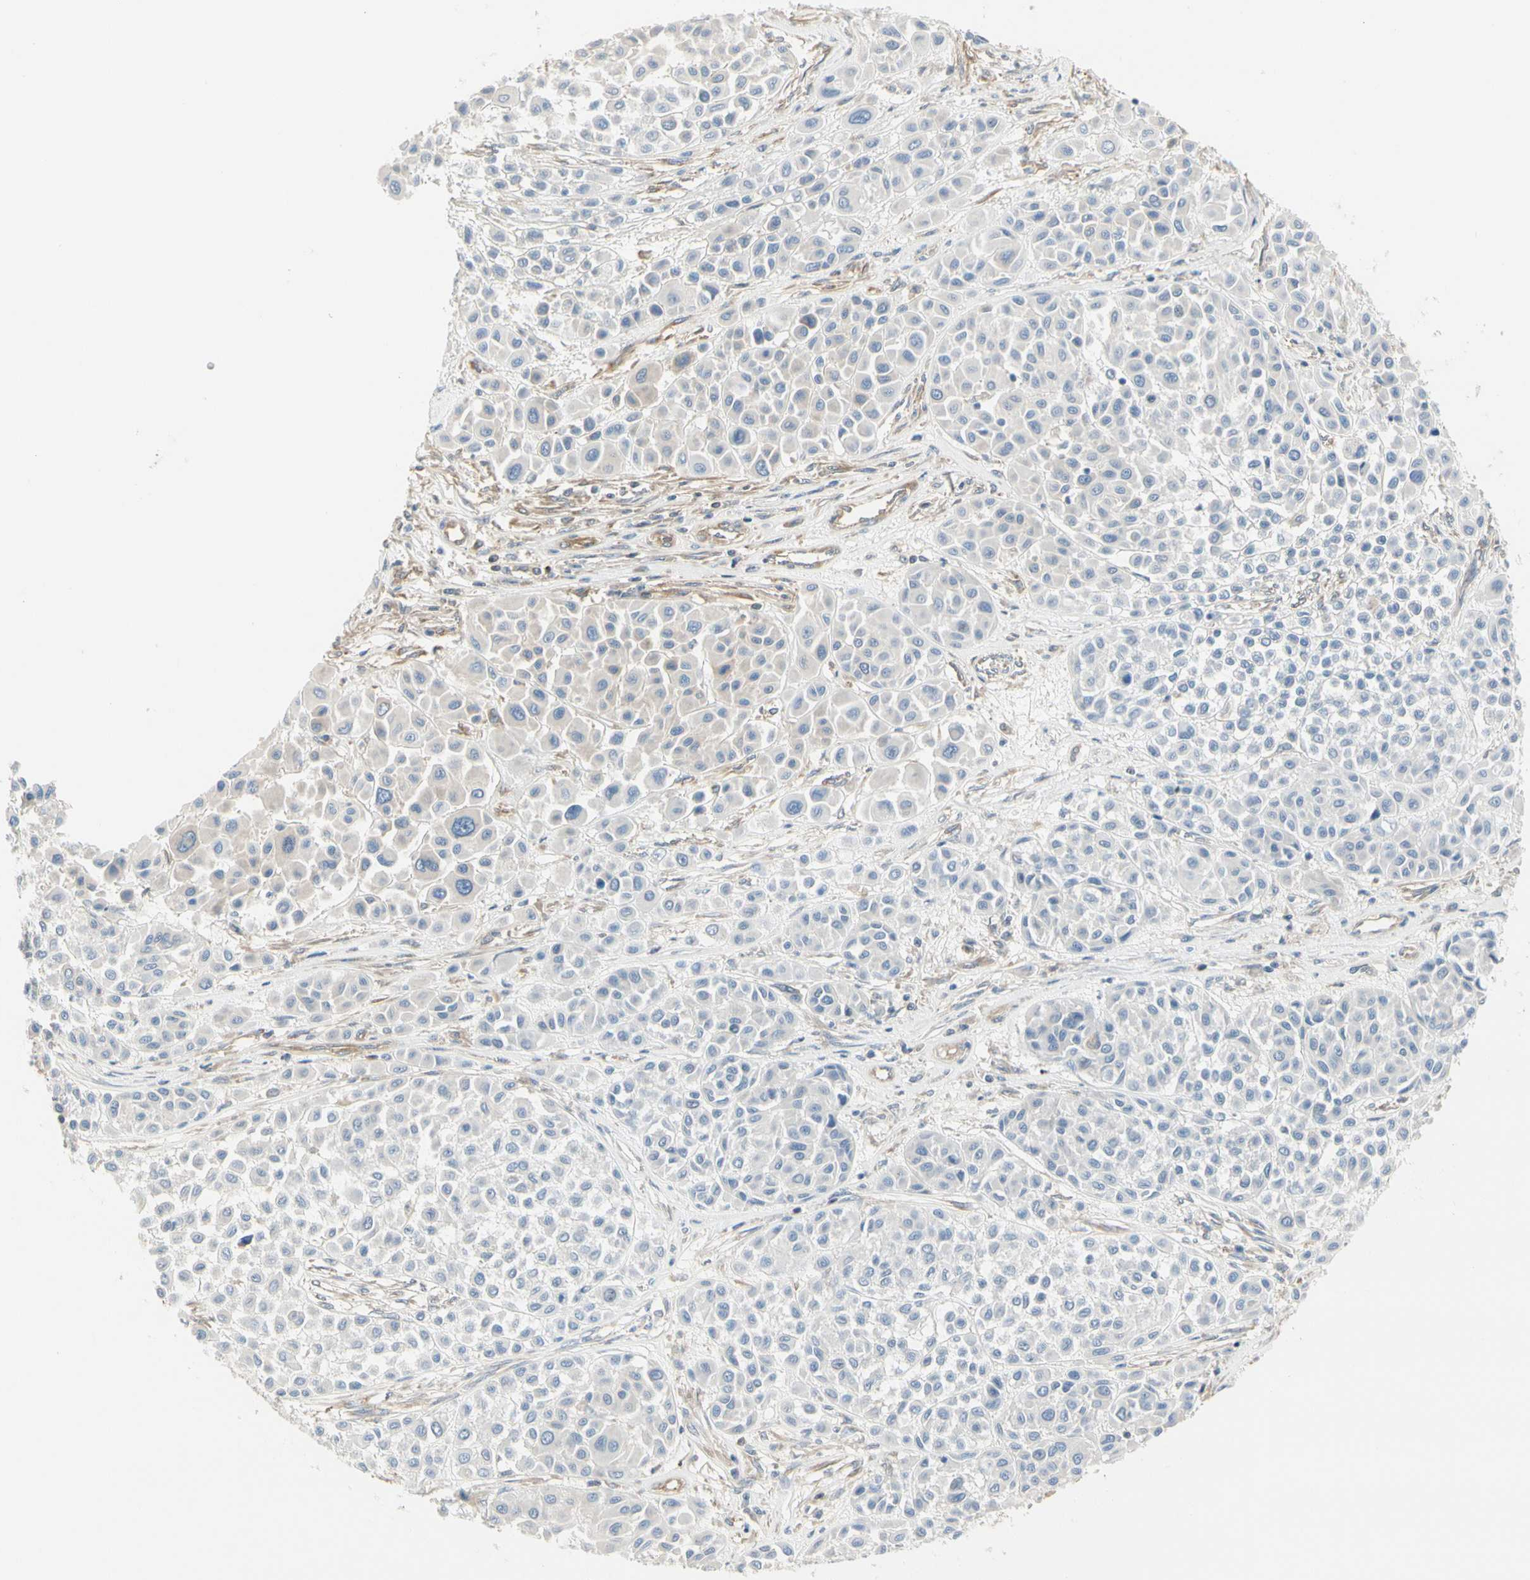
{"staining": {"intensity": "negative", "quantity": "none", "location": "none"}, "tissue": "melanoma", "cell_type": "Tumor cells", "image_type": "cancer", "snomed": [{"axis": "morphology", "description": "Malignant melanoma, Metastatic site"}, {"axis": "topography", "description": "Soft tissue"}], "caption": "Human malignant melanoma (metastatic site) stained for a protein using immunohistochemistry (IHC) exhibits no expression in tumor cells.", "gene": "NFKB2", "patient": {"sex": "male", "age": 41}}